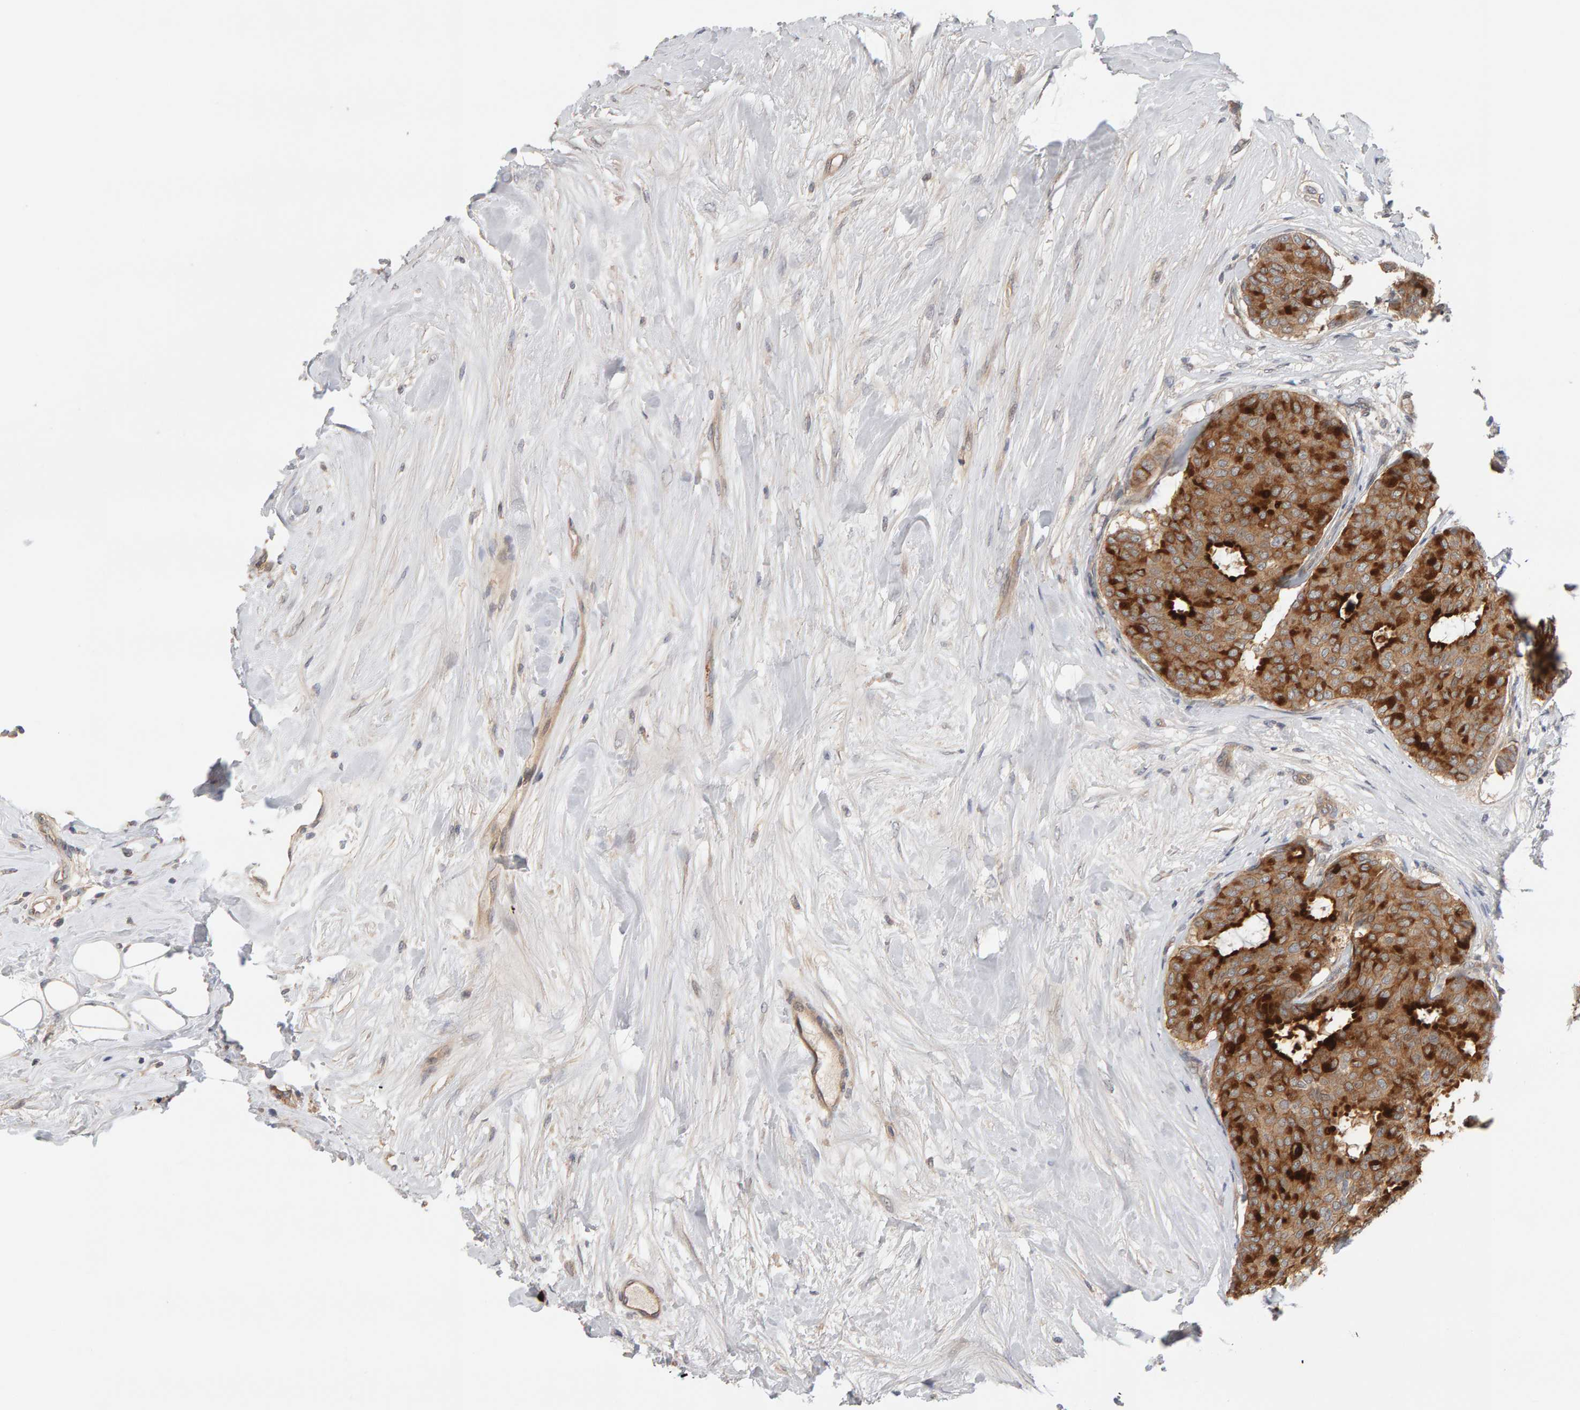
{"staining": {"intensity": "strong", "quantity": "25%-75%", "location": "cytoplasmic/membranous"}, "tissue": "breast cancer", "cell_type": "Tumor cells", "image_type": "cancer", "snomed": [{"axis": "morphology", "description": "Duct carcinoma"}, {"axis": "topography", "description": "Breast"}], "caption": "Human breast cancer stained with a brown dye demonstrates strong cytoplasmic/membranous positive positivity in approximately 25%-75% of tumor cells.", "gene": "PPP1R16A", "patient": {"sex": "female", "age": 75}}